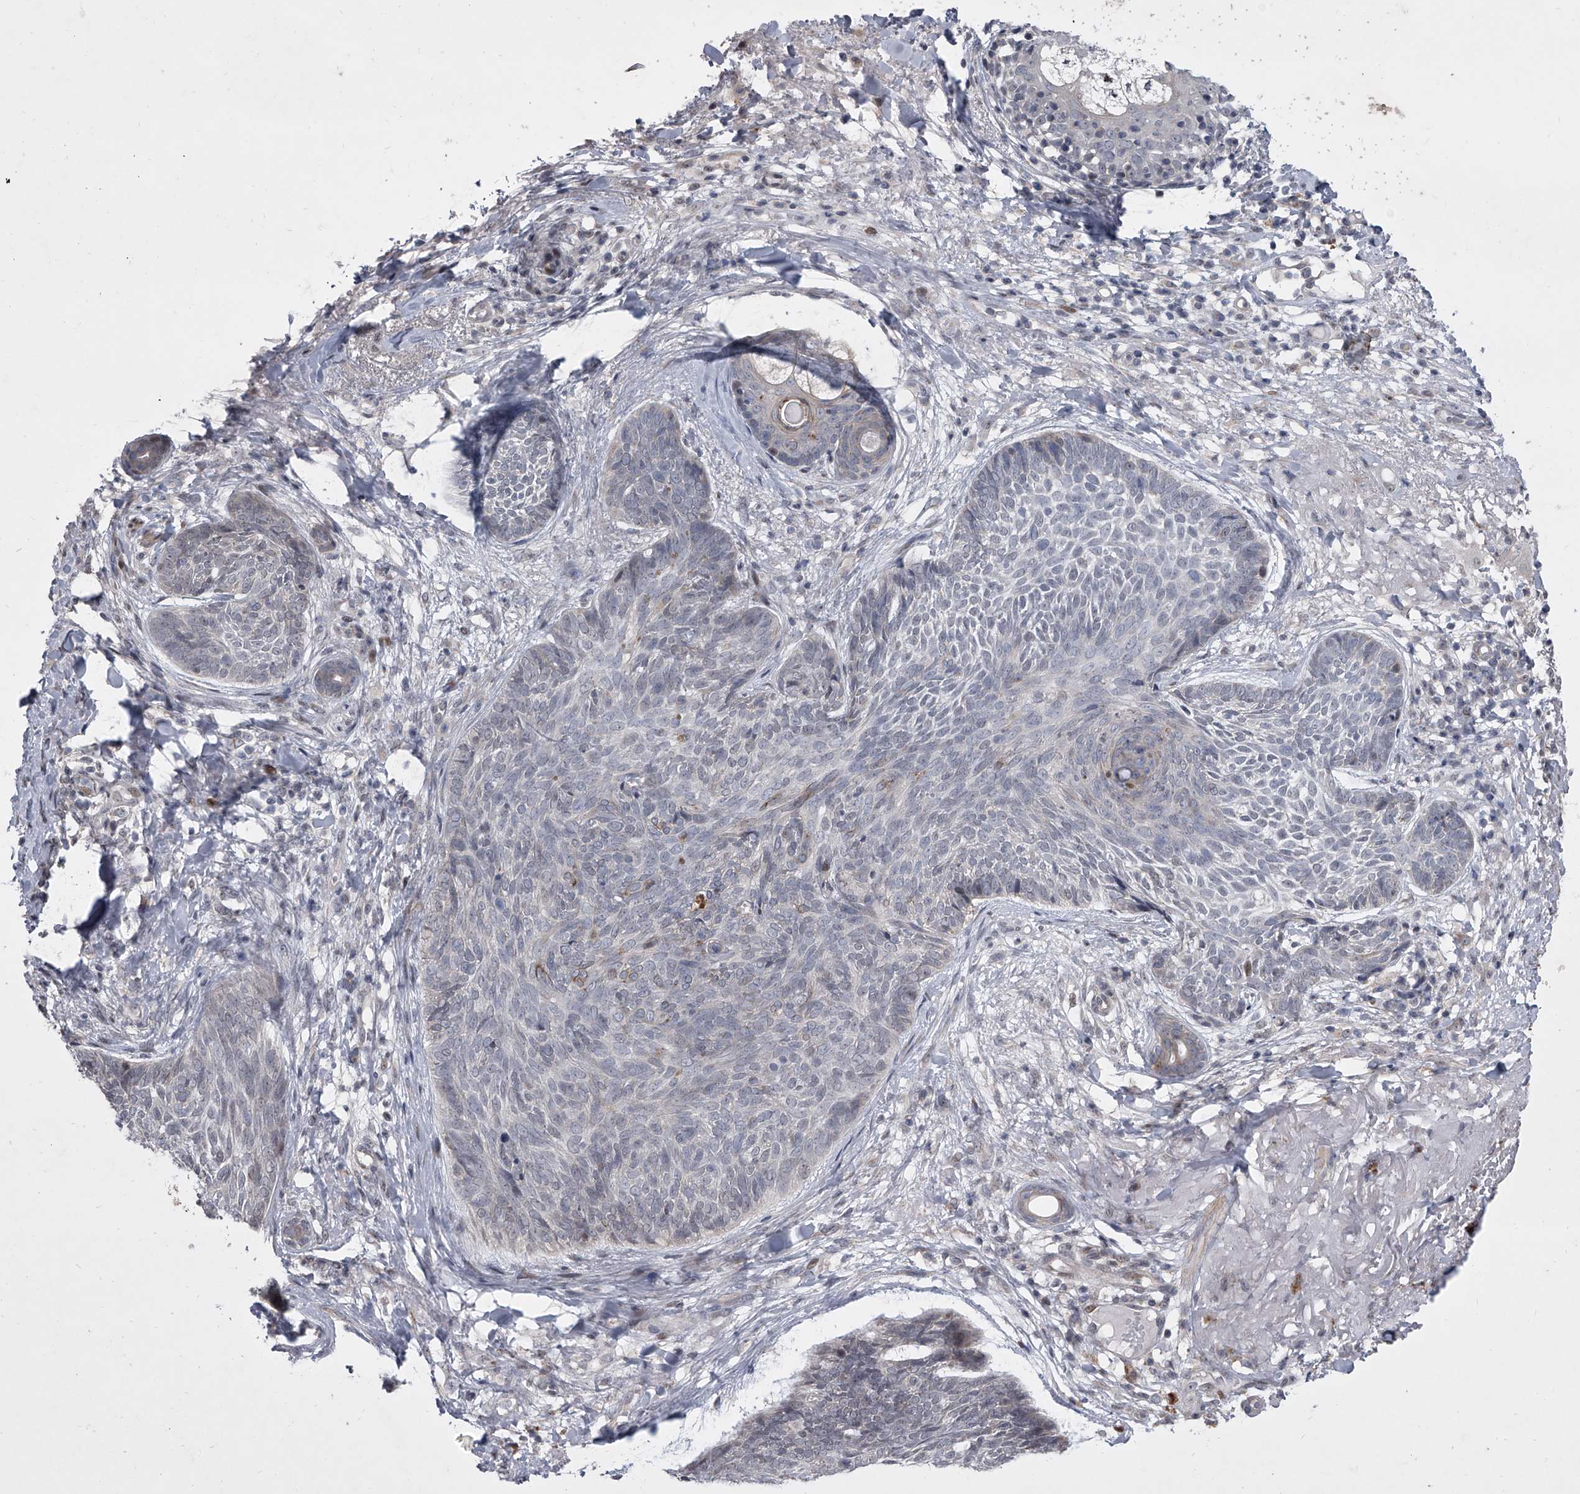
{"staining": {"intensity": "negative", "quantity": "none", "location": "none"}, "tissue": "skin cancer", "cell_type": "Tumor cells", "image_type": "cancer", "snomed": [{"axis": "morphology", "description": "Basal cell carcinoma"}, {"axis": "topography", "description": "Skin"}], "caption": "DAB (3,3'-diaminobenzidine) immunohistochemical staining of human basal cell carcinoma (skin) demonstrates no significant expression in tumor cells.", "gene": "HEATR6", "patient": {"sex": "male", "age": 85}}